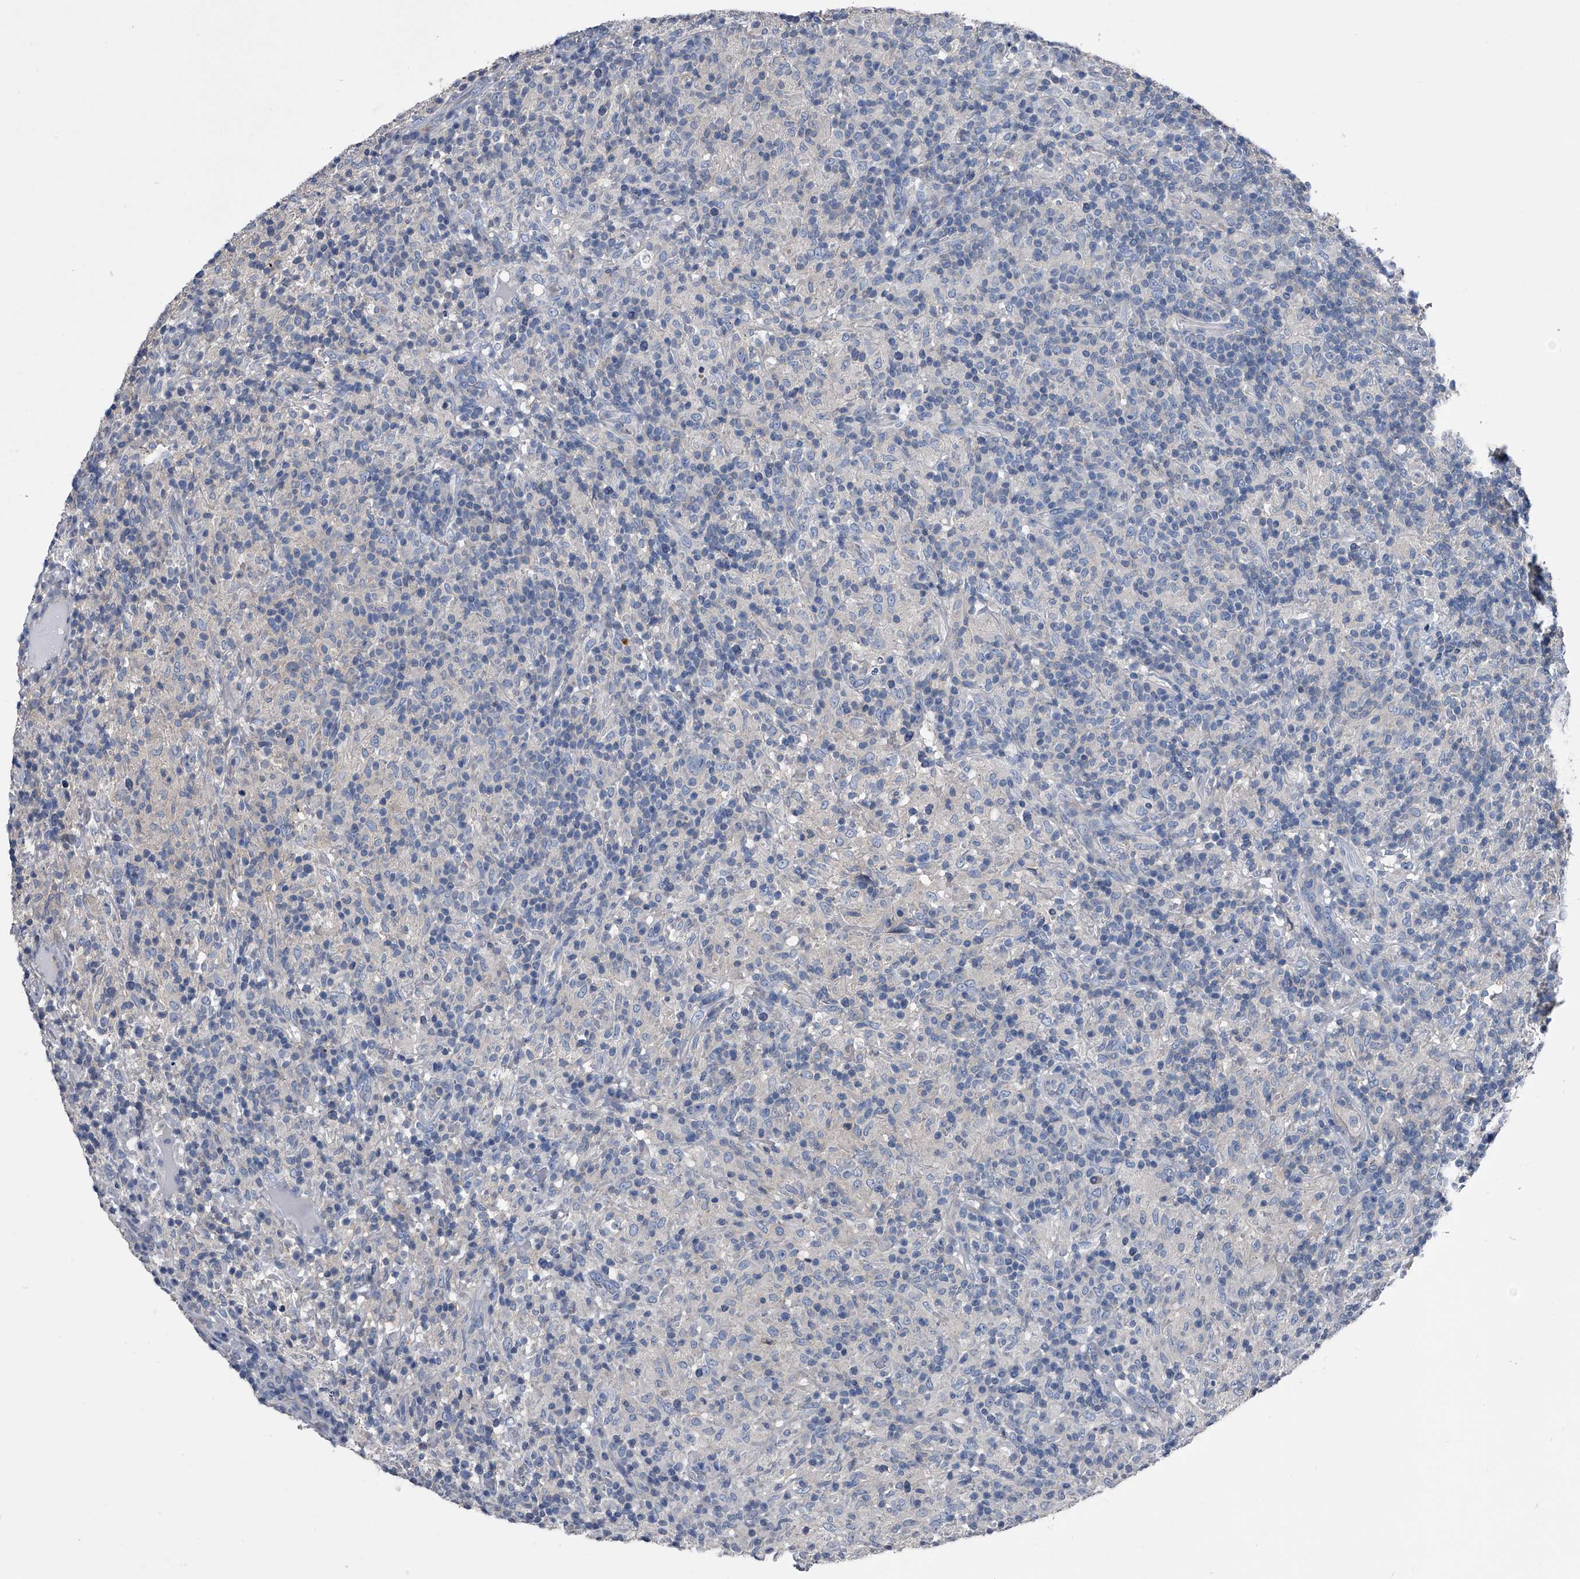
{"staining": {"intensity": "negative", "quantity": "none", "location": "none"}, "tissue": "lymphoma", "cell_type": "Tumor cells", "image_type": "cancer", "snomed": [{"axis": "morphology", "description": "Hodgkin's disease, NOS"}, {"axis": "topography", "description": "Lymph node"}], "caption": "Human Hodgkin's disease stained for a protein using immunohistochemistry (IHC) demonstrates no positivity in tumor cells.", "gene": "KIF13A", "patient": {"sex": "male", "age": 70}}